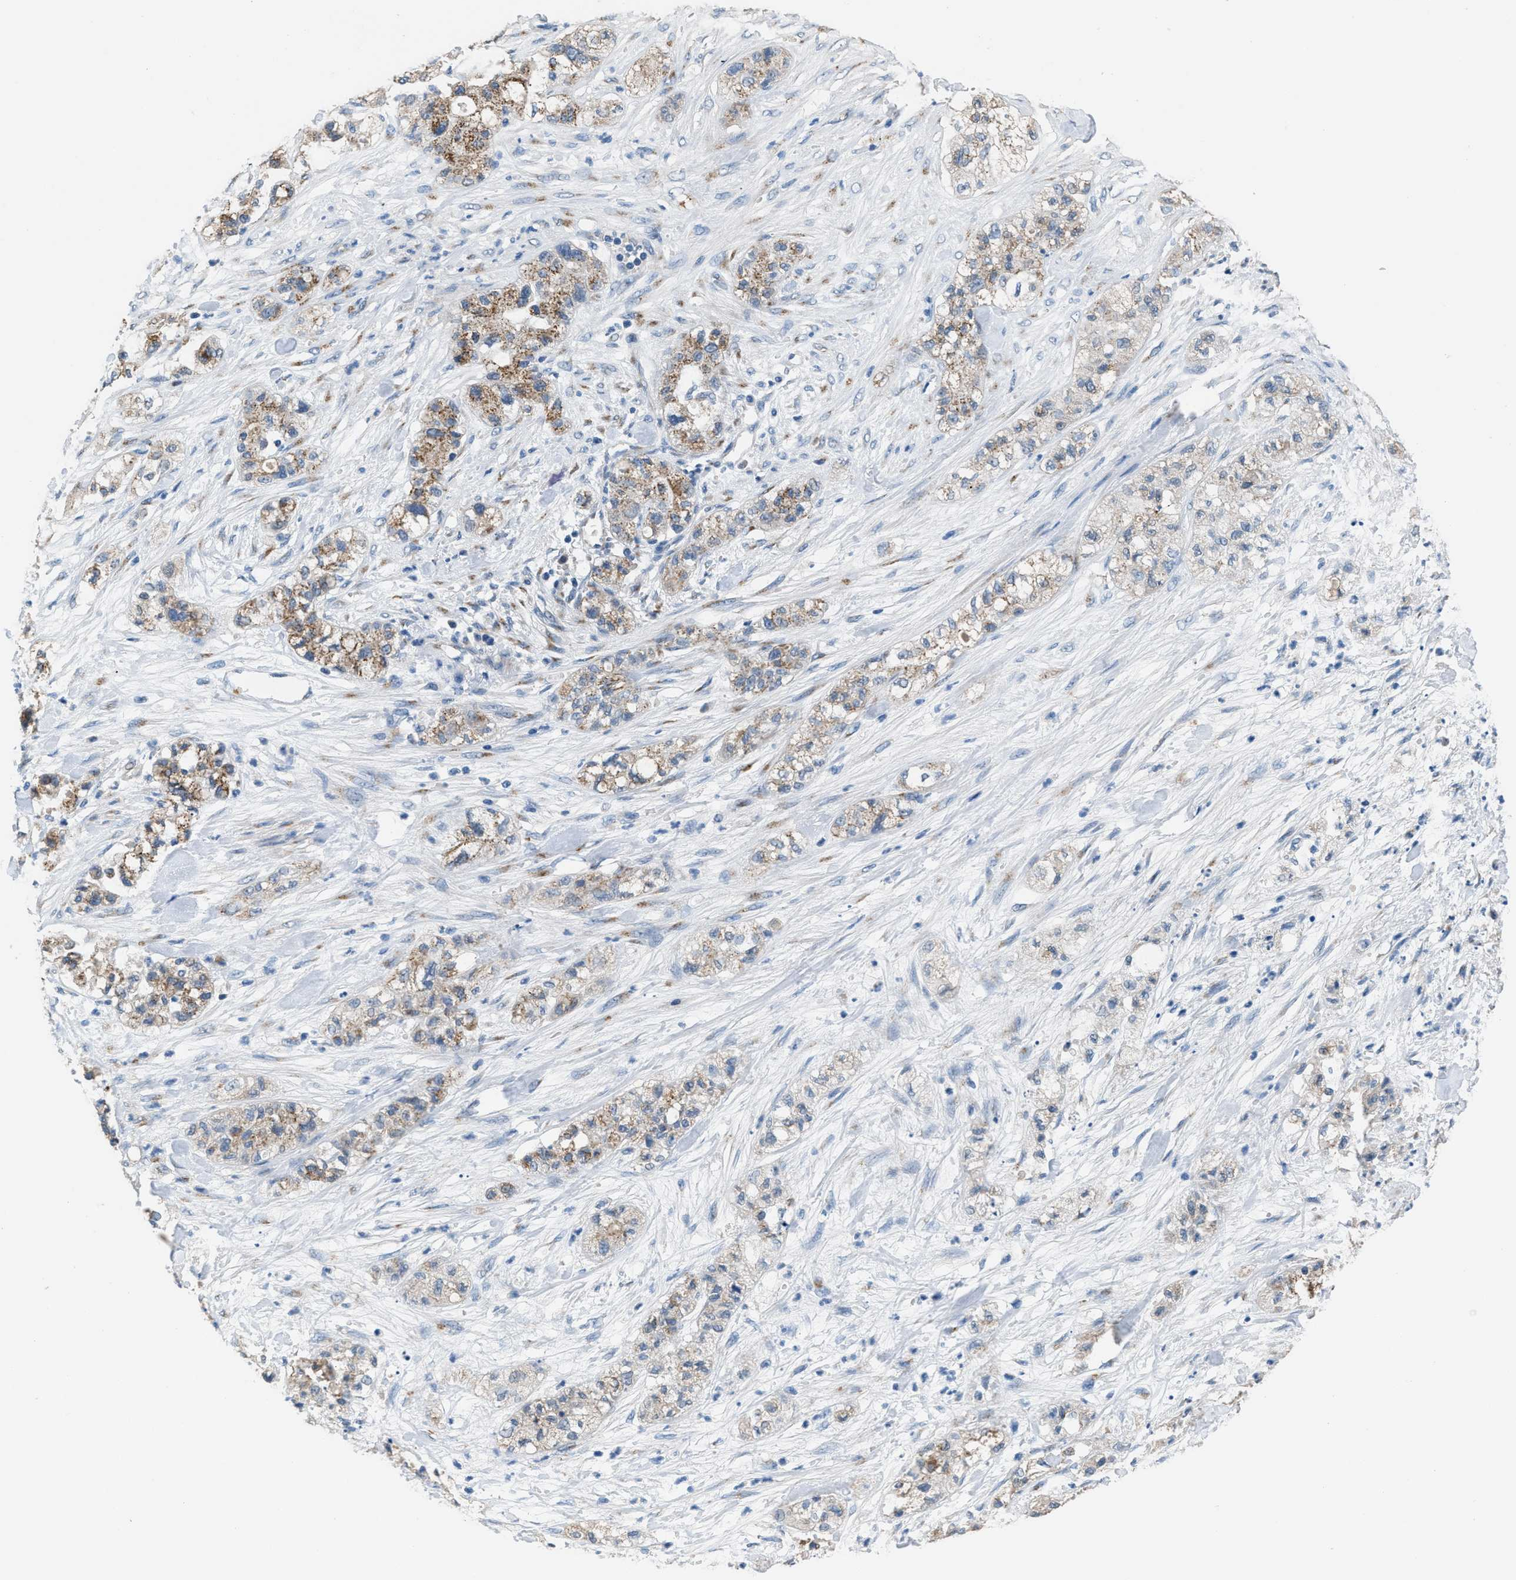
{"staining": {"intensity": "moderate", "quantity": ">75%", "location": "cytoplasmic/membranous"}, "tissue": "pancreatic cancer", "cell_type": "Tumor cells", "image_type": "cancer", "snomed": [{"axis": "morphology", "description": "Adenocarcinoma, NOS"}, {"axis": "topography", "description": "Pancreas"}], "caption": "This is an image of IHC staining of adenocarcinoma (pancreatic), which shows moderate expression in the cytoplasmic/membranous of tumor cells.", "gene": "GOLM1", "patient": {"sex": "female", "age": 78}}